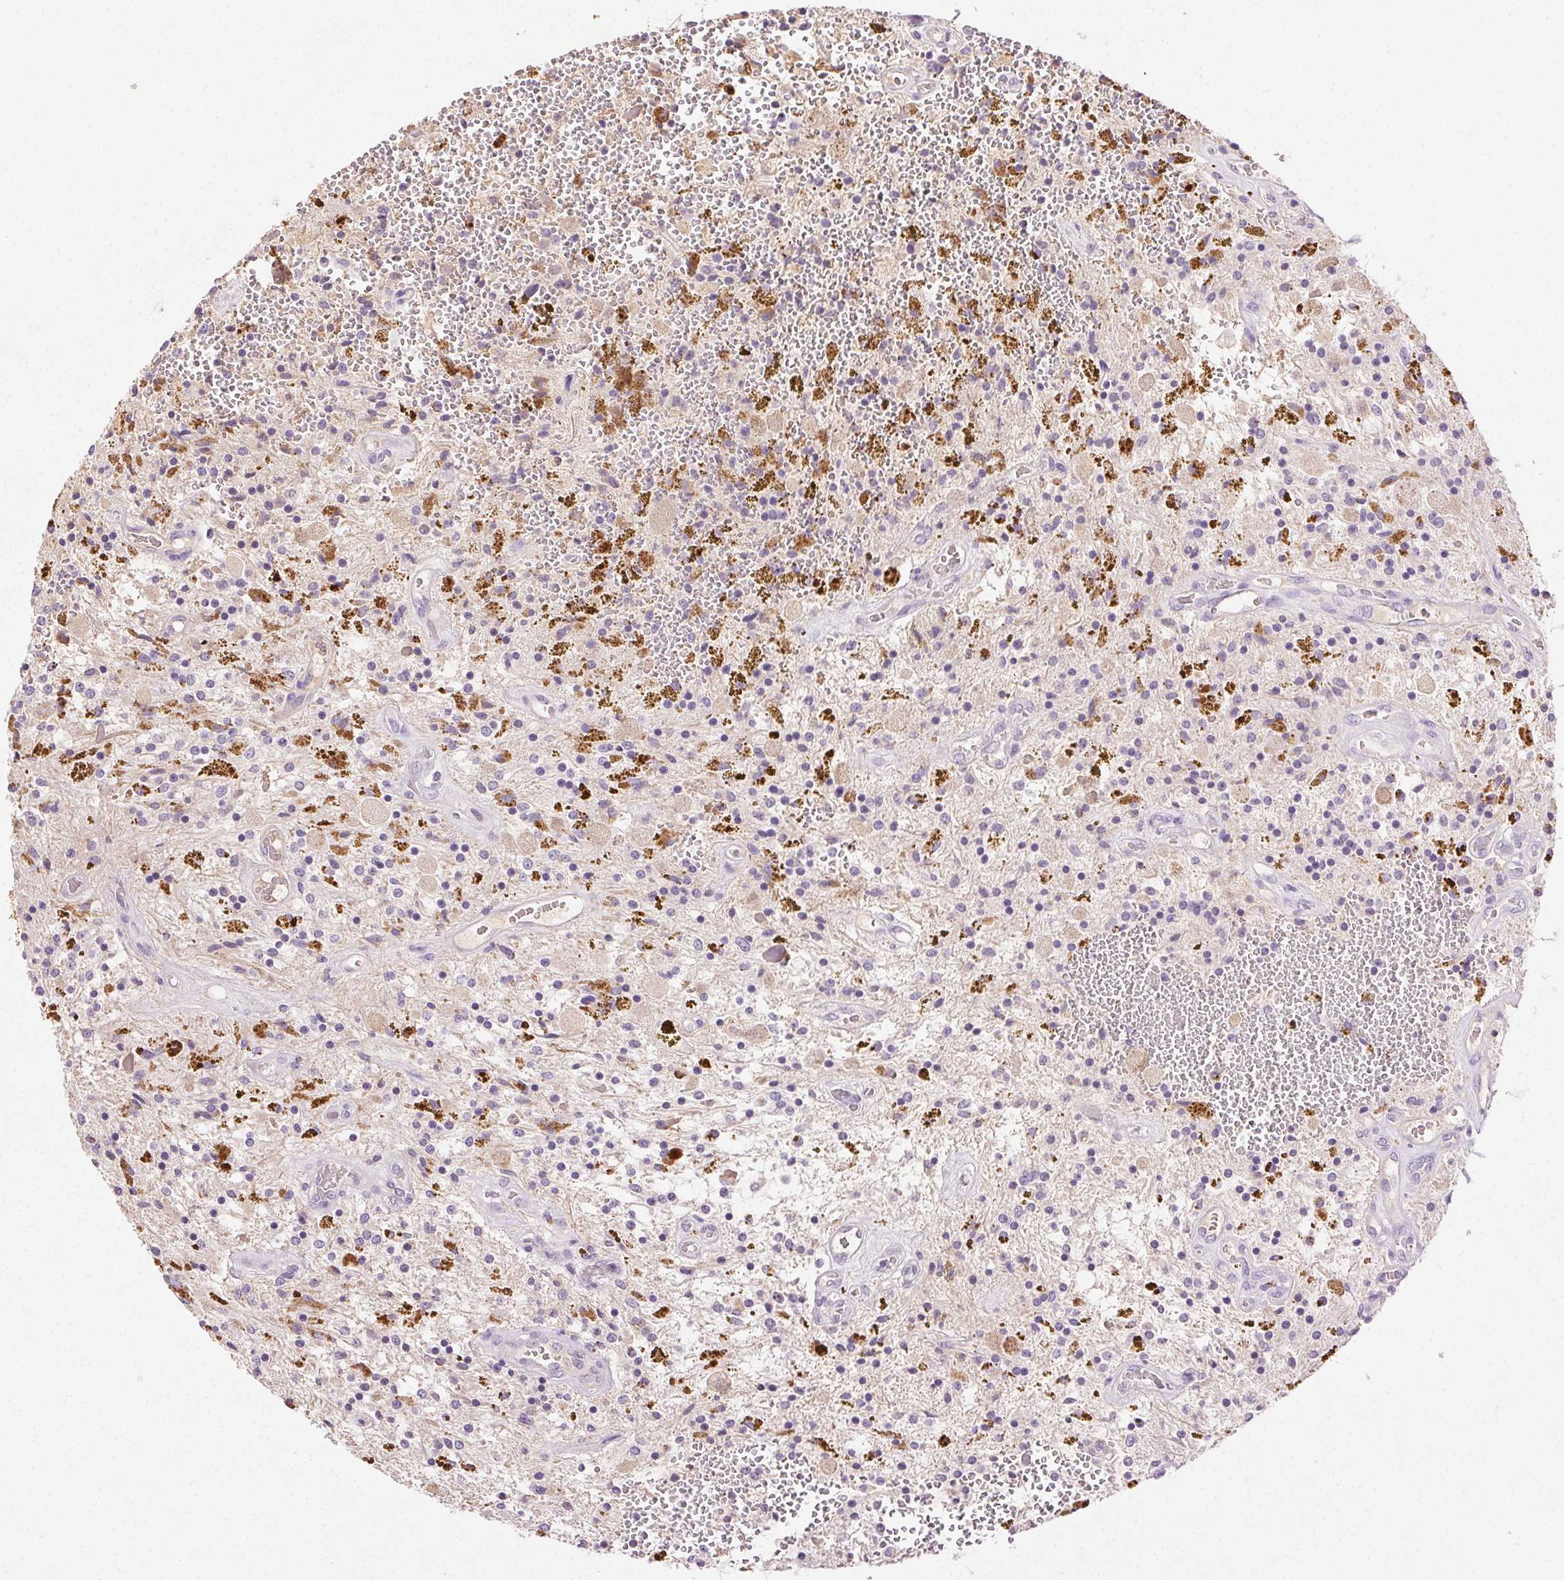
{"staining": {"intensity": "moderate", "quantity": "25%-75%", "location": "cytoplasmic/membranous"}, "tissue": "glioma", "cell_type": "Tumor cells", "image_type": "cancer", "snomed": [{"axis": "morphology", "description": "Glioma, malignant, Low grade"}, {"axis": "topography", "description": "Cerebellum"}], "caption": "There is medium levels of moderate cytoplasmic/membranous staining in tumor cells of low-grade glioma (malignant), as demonstrated by immunohistochemical staining (brown color).", "gene": "BPIFB2", "patient": {"sex": "female", "age": 14}}